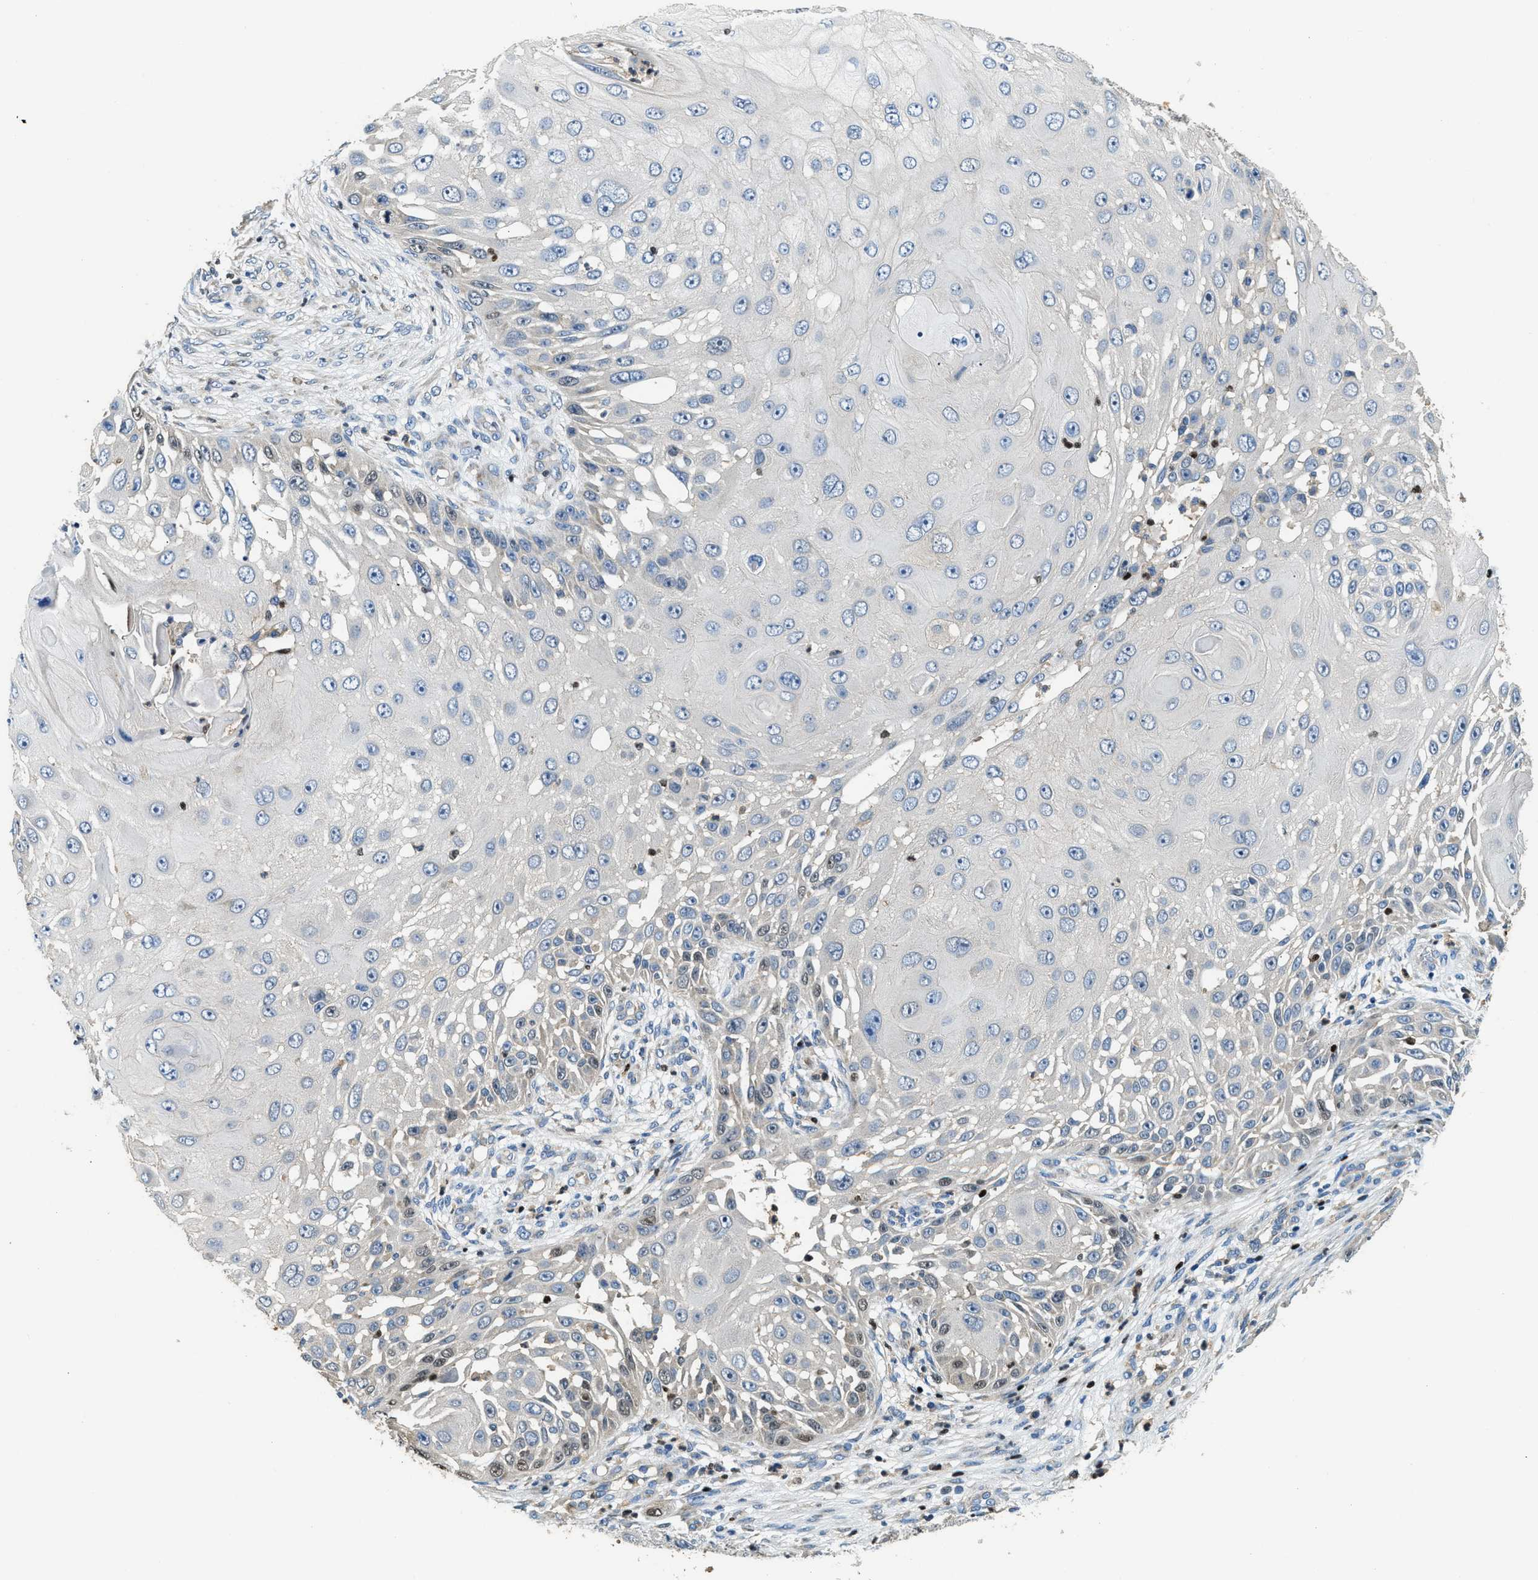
{"staining": {"intensity": "weak", "quantity": "<25%", "location": "nuclear"}, "tissue": "skin cancer", "cell_type": "Tumor cells", "image_type": "cancer", "snomed": [{"axis": "morphology", "description": "Squamous cell carcinoma, NOS"}, {"axis": "topography", "description": "Skin"}], "caption": "A photomicrograph of skin cancer stained for a protein demonstrates no brown staining in tumor cells.", "gene": "TOX", "patient": {"sex": "female", "age": 44}}